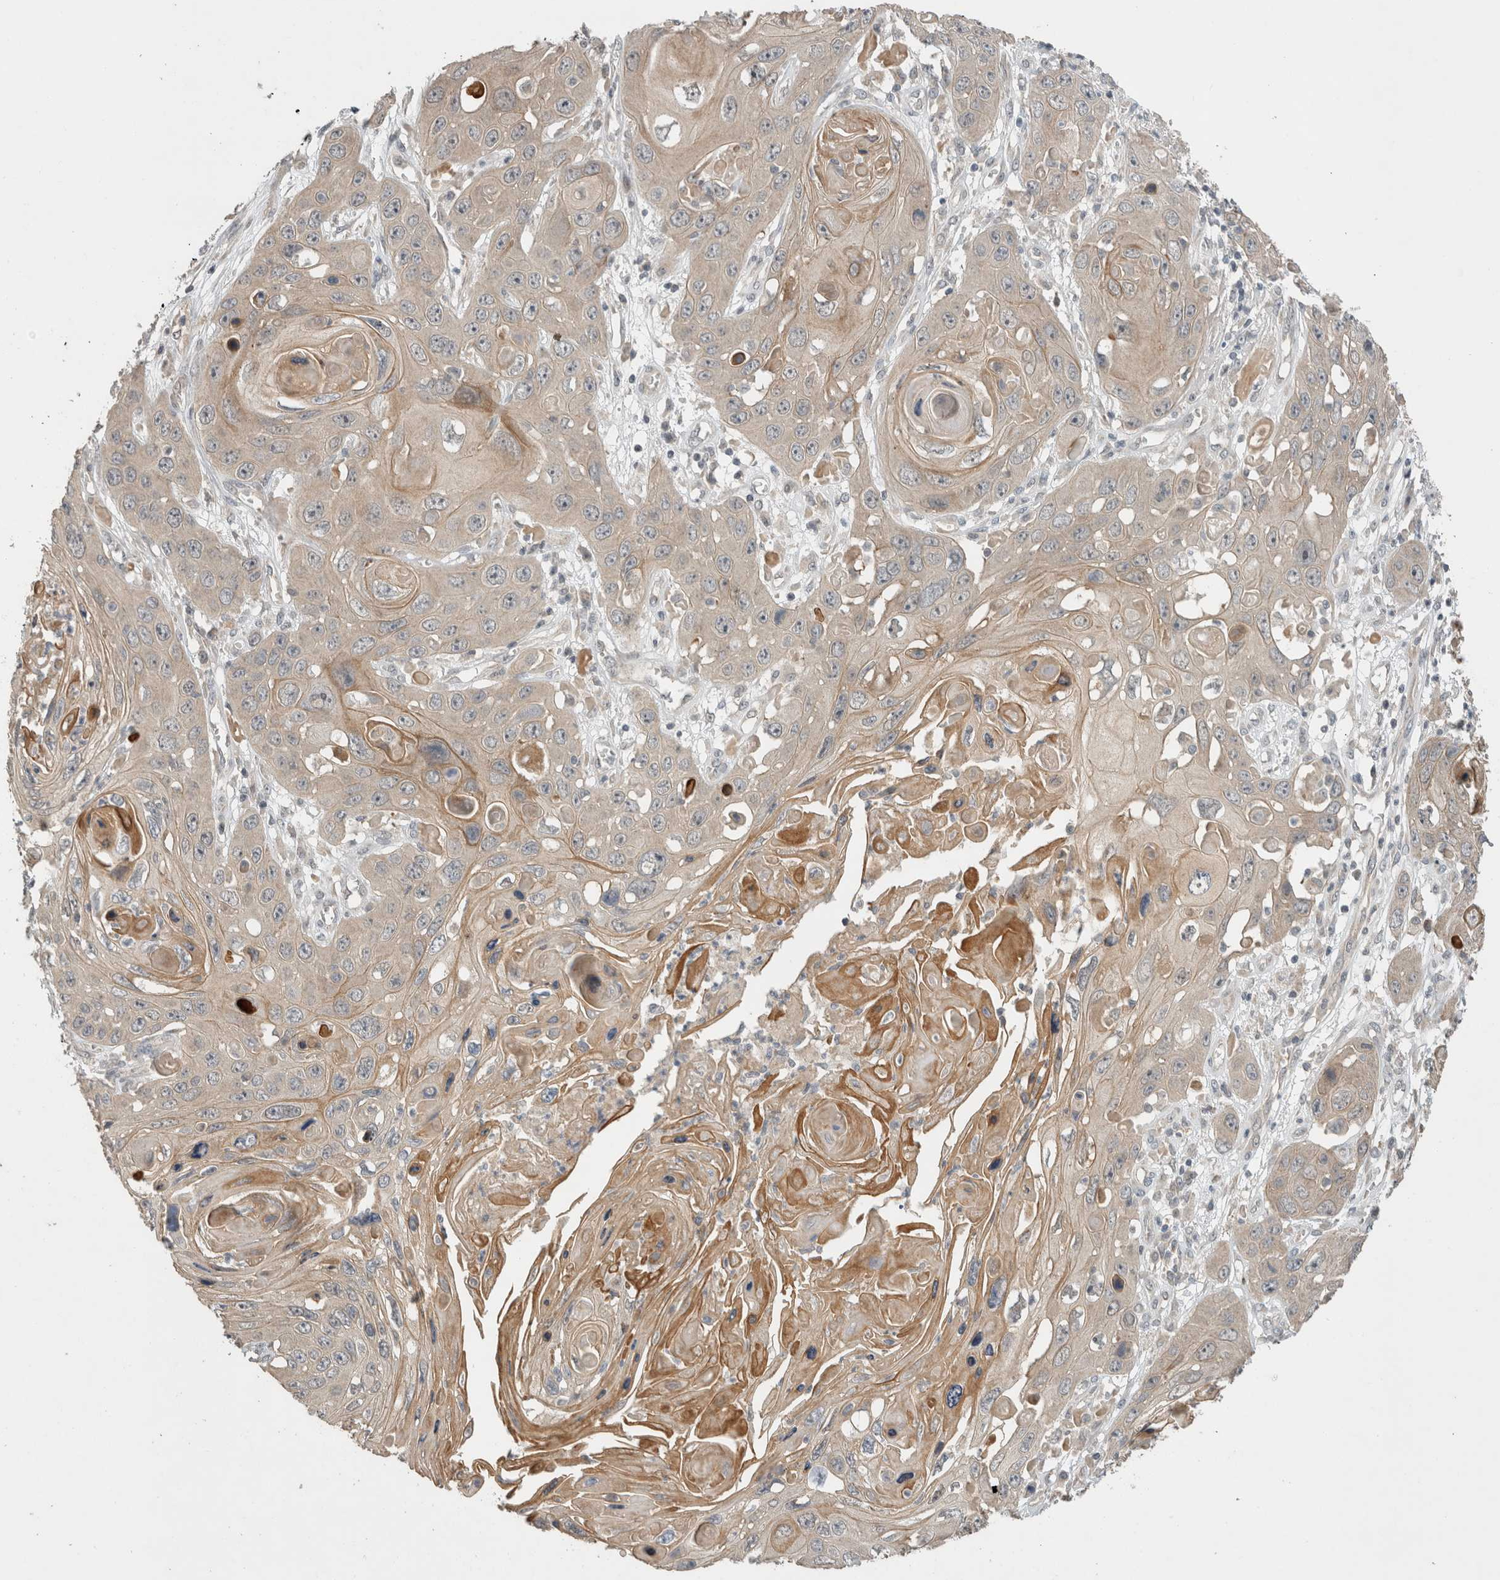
{"staining": {"intensity": "weak", "quantity": ">75%", "location": "cytoplasmic/membranous"}, "tissue": "skin cancer", "cell_type": "Tumor cells", "image_type": "cancer", "snomed": [{"axis": "morphology", "description": "Squamous cell carcinoma, NOS"}, {"axis": "topography", "description": "Skin"}], "caption": "An immunohistochemistry micrograph of tumor tissue is shown. Protein staining in brown shows weak cytoplasmic/membranous positivity in skin squamous cell carcinoma within tumor cells.", "gene": "ERCC6L2", "patient": {"sex": "male", "age": 55}}